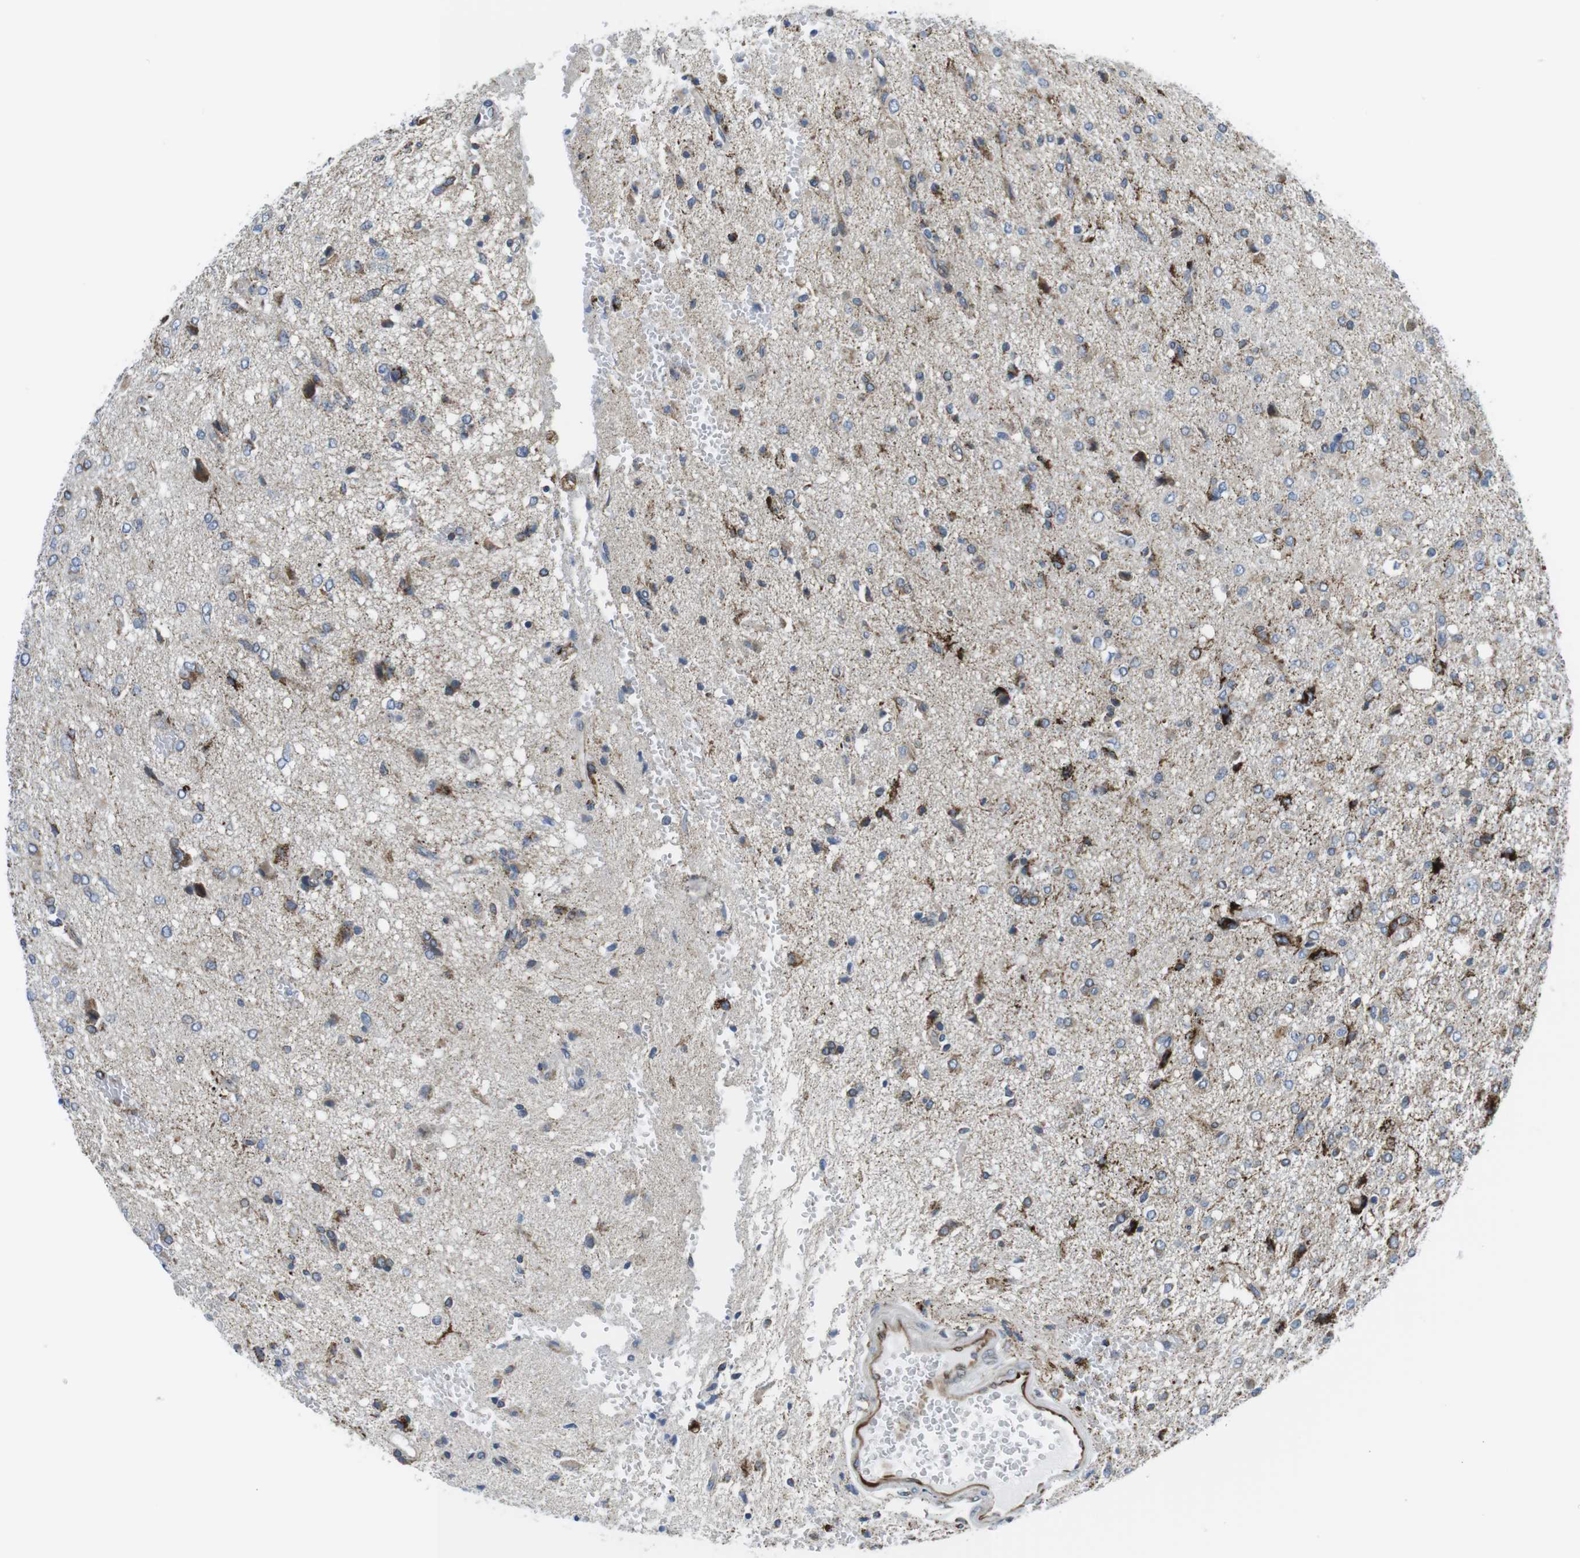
{"staining": {"intensity": "moderate", "quantity": "<25%", "location": "cytoplasmic/membranous"}, "tissue": "glioma", "cell_type": "Tumor cells", "image_type": "cancer", "snomed": [{"axis": "morphology", "description": "Glioma, malignant, High grade"}, {"axis": "topography", "description": "Brain"}], "caption": "About <25% of tumor cells in high-grade glioma (malignant) display moderate cytoplasmic/membranous protein positivity as visualized by brown immunohistochemical staining.", "gene": "KCNE3", "patient": {"sex": "female", "age": 59}}